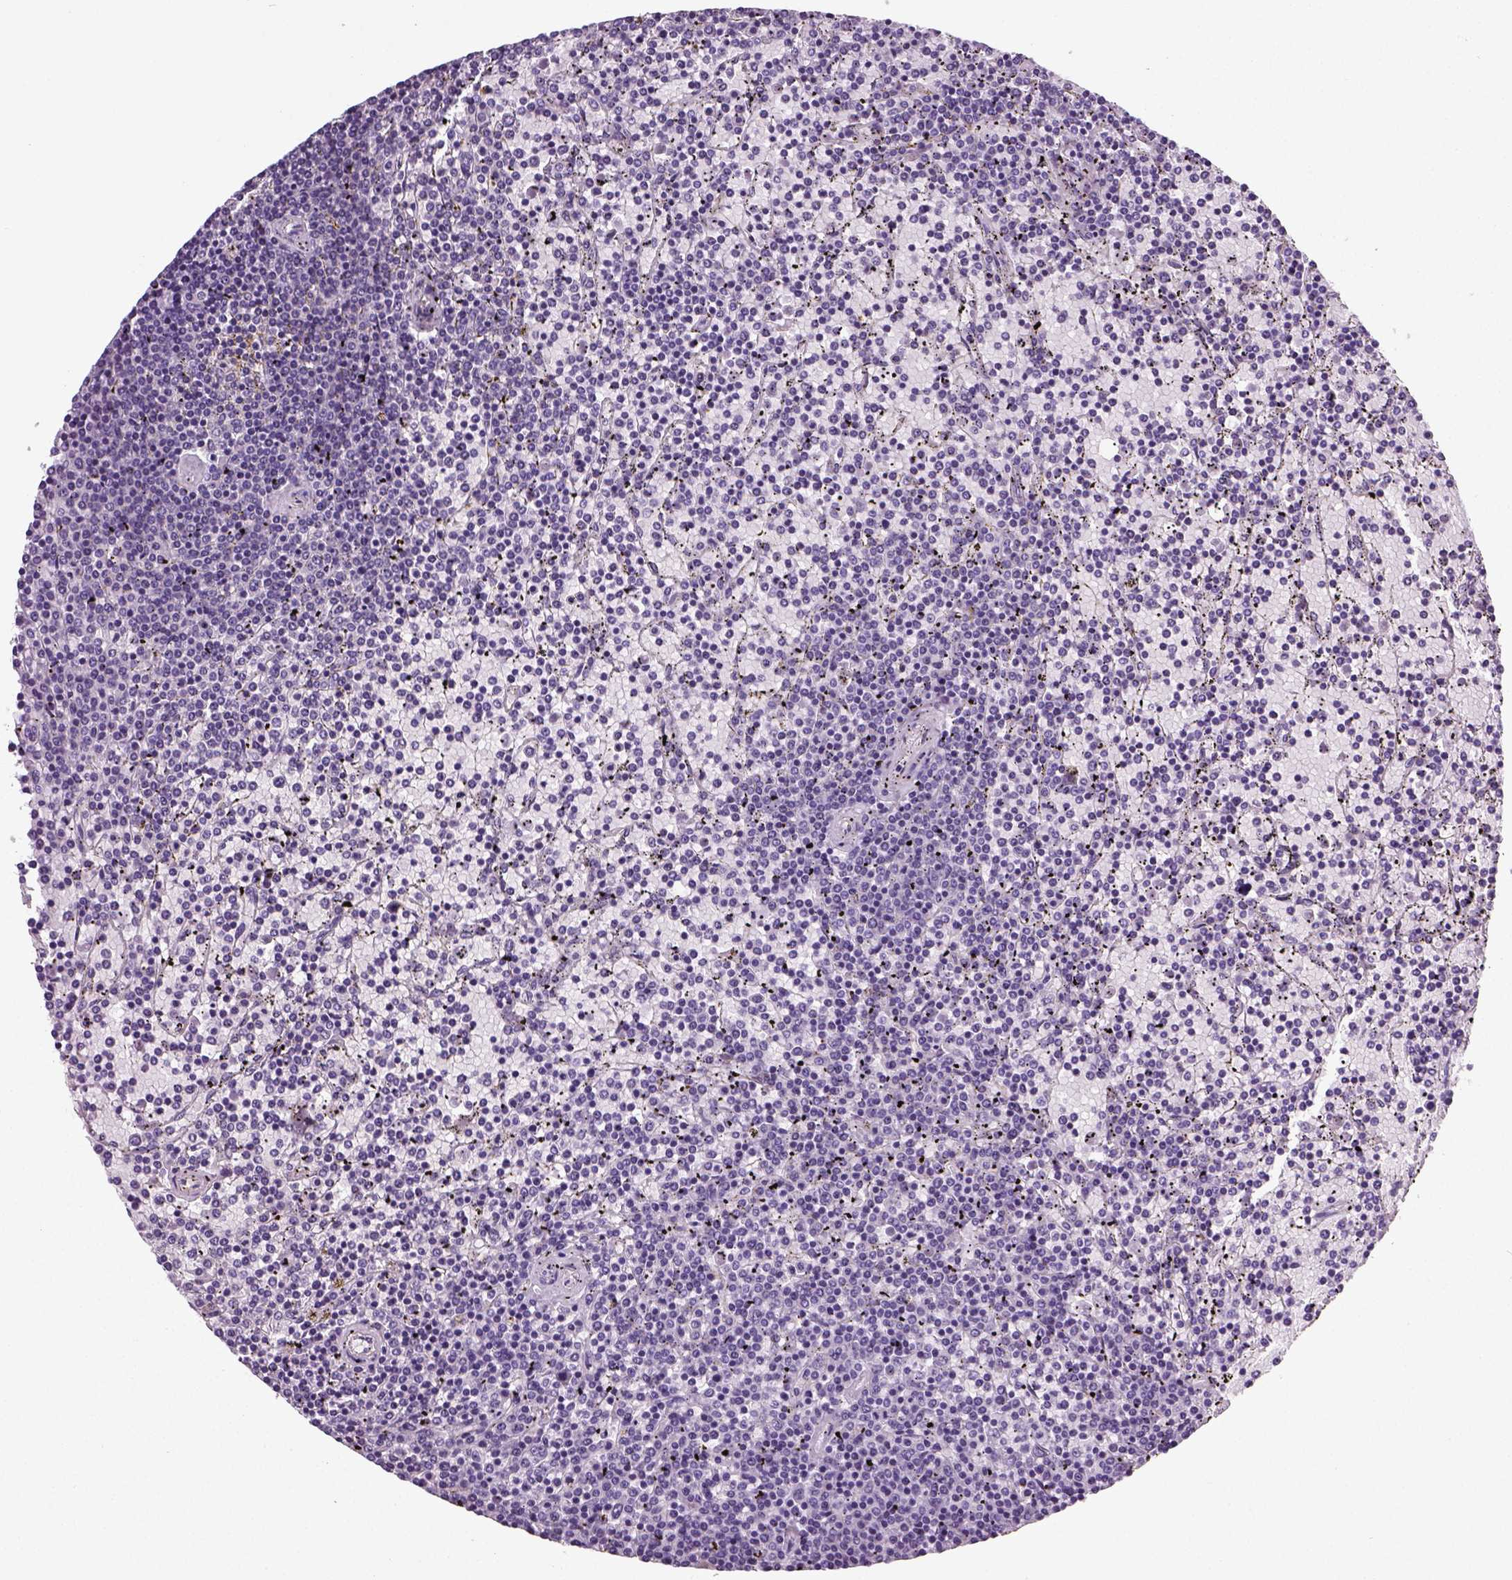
{"staining": {"intensity": "negative", "quantity": "none", "location": "none"}, "tissue": "lymphoma", "cell_type": "Tumor cells", "image_type": "cancer", "snomed": [{"axis": "morphology", "description": "Malignant lymphoma, non-Hodgkin's type, Low grade"}, {"axis": "topography", "description": "Spleen"}], "caption": "Histopathology image shows no significant protein staining in tumor cells of malignant lymphoma, non-Hodgkin's type (low-grade).", "gene": "NECAB2", "patient": {"sex": "female", "age": 77}}